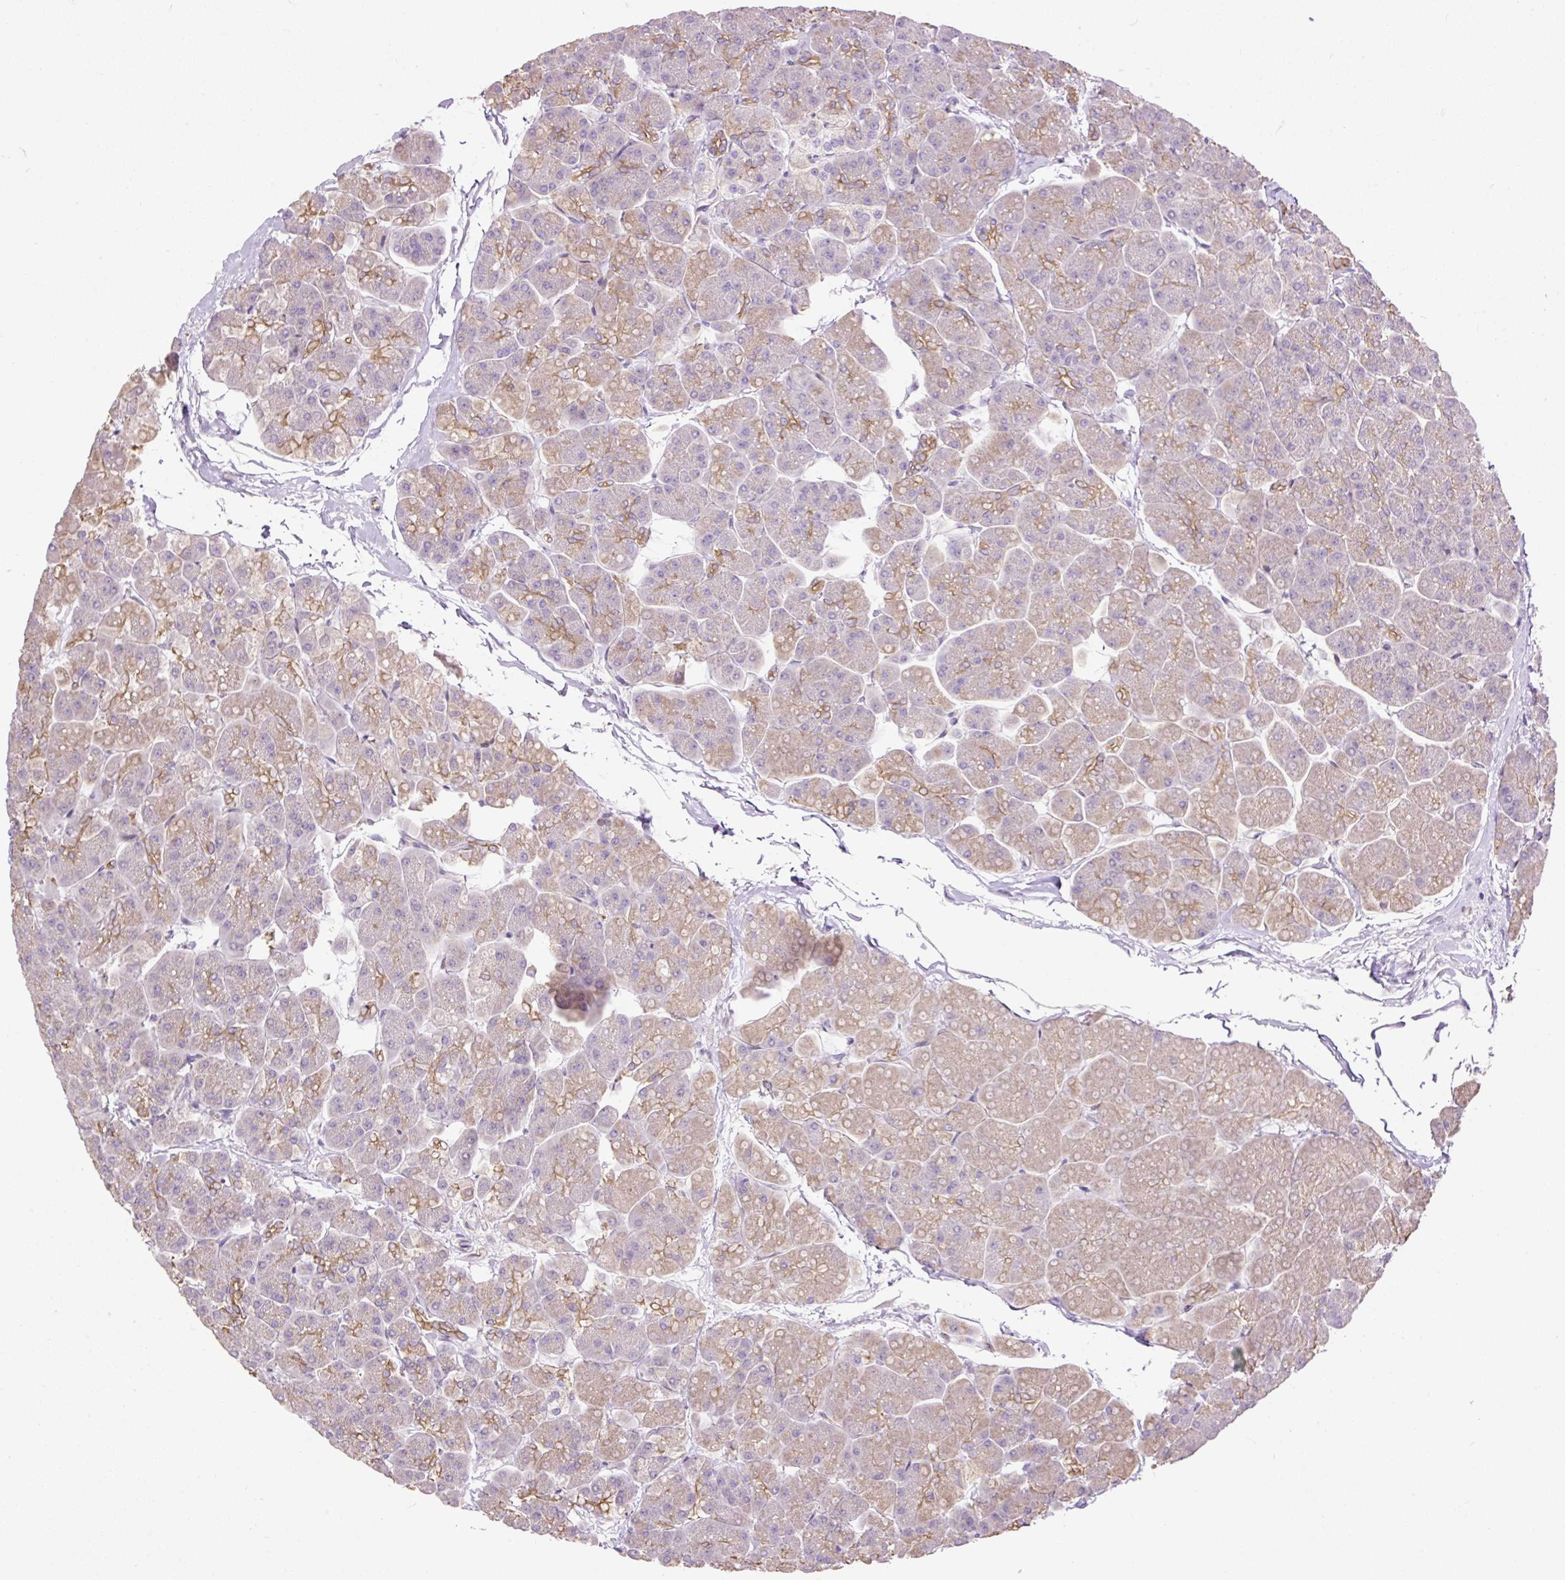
{"staining": {"intensity": "moderate", "quantity": "<25%", "location": "cytoplasmic/membranous"}, "tissue": "pancreas", "cell_type": "Exocrine glandular cells", "image_type": "normal", "snomed": [{"axis": "morphology", "description": "Normal tissue, NOS"}, {"axis": "topography", "description": "Pancreas"}, {"axis": "topography", "description": "Peripheral nerve tissue"}], "caption": "IHC (DAB) staining of normal human pancreas exhibits moderate cytoplasmic/membranous protein staining in approximately <25% of exocrine glandular cells. The protein of interest is shown in brown color, while the nuclei are stained blue.", "gene": "MAGEB16", "patient": {"sex": "male", "age": 54}}